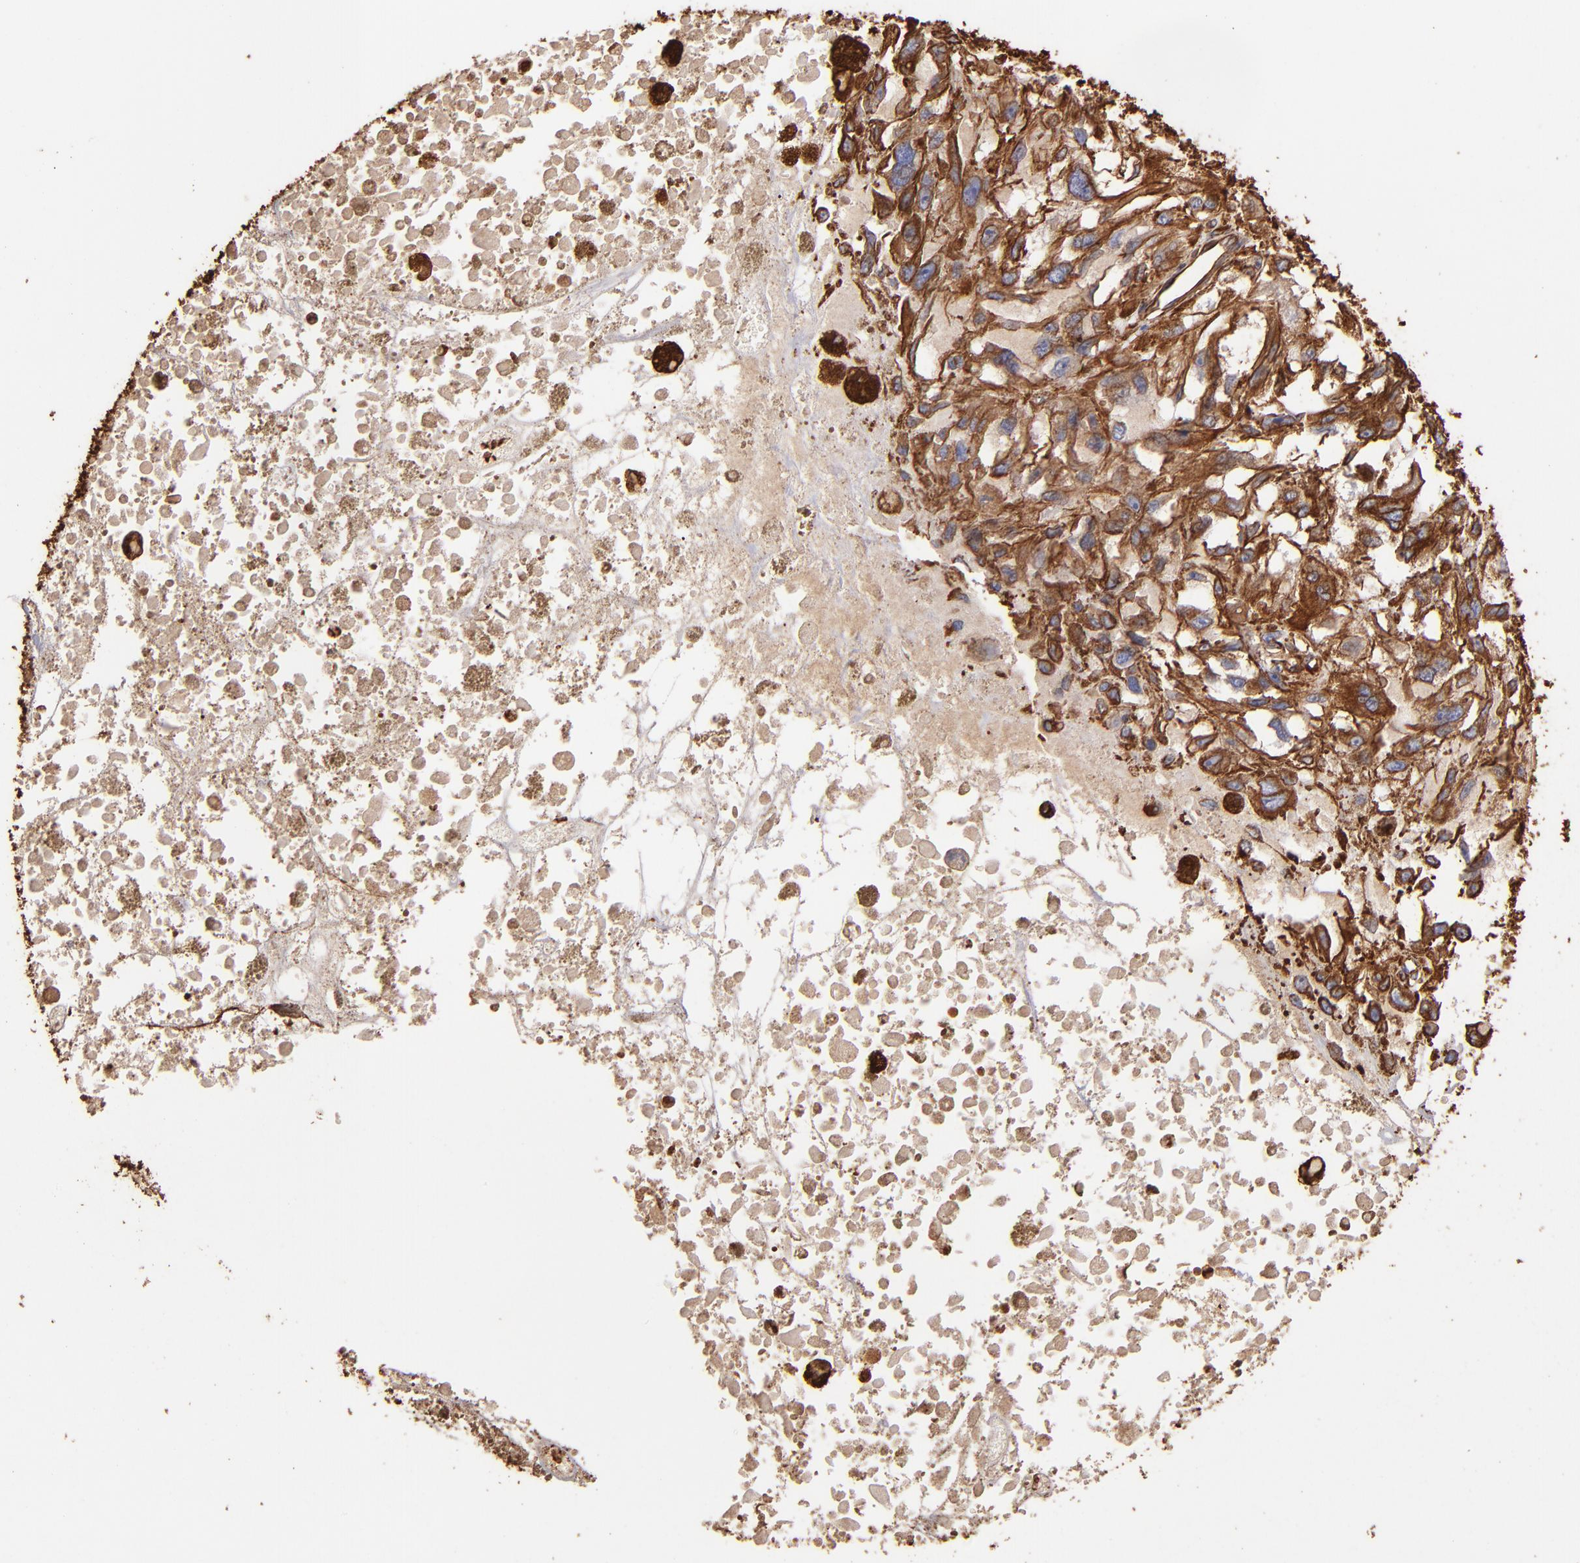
{"staining": {"intensity": "strong", "quantity": ">75%", "location": "cytoplasmic/membranous"}, "tissue": "melanoma", "cell_type": "Tumor cells", "image_type": "cancer", "snomed": [{"axis": "morphology", "description": "Malignant melanoma, Metastatic site"}, {"axis": "topography", "description": "Lymph node"}], "caption": "Immunohistochemistry (DAB) staining of human melanoma displays strong cytoplasmic/membranous protein expression in approximately >75% of tumor cells. (Stains: DAB (3,3'-diaminobenzidine) in brown, nuclei in blue, Microscopy: brightfield microscopy at high magnification).", "gene": "VIM", "patient": {"sex": "male", "age": 59}}